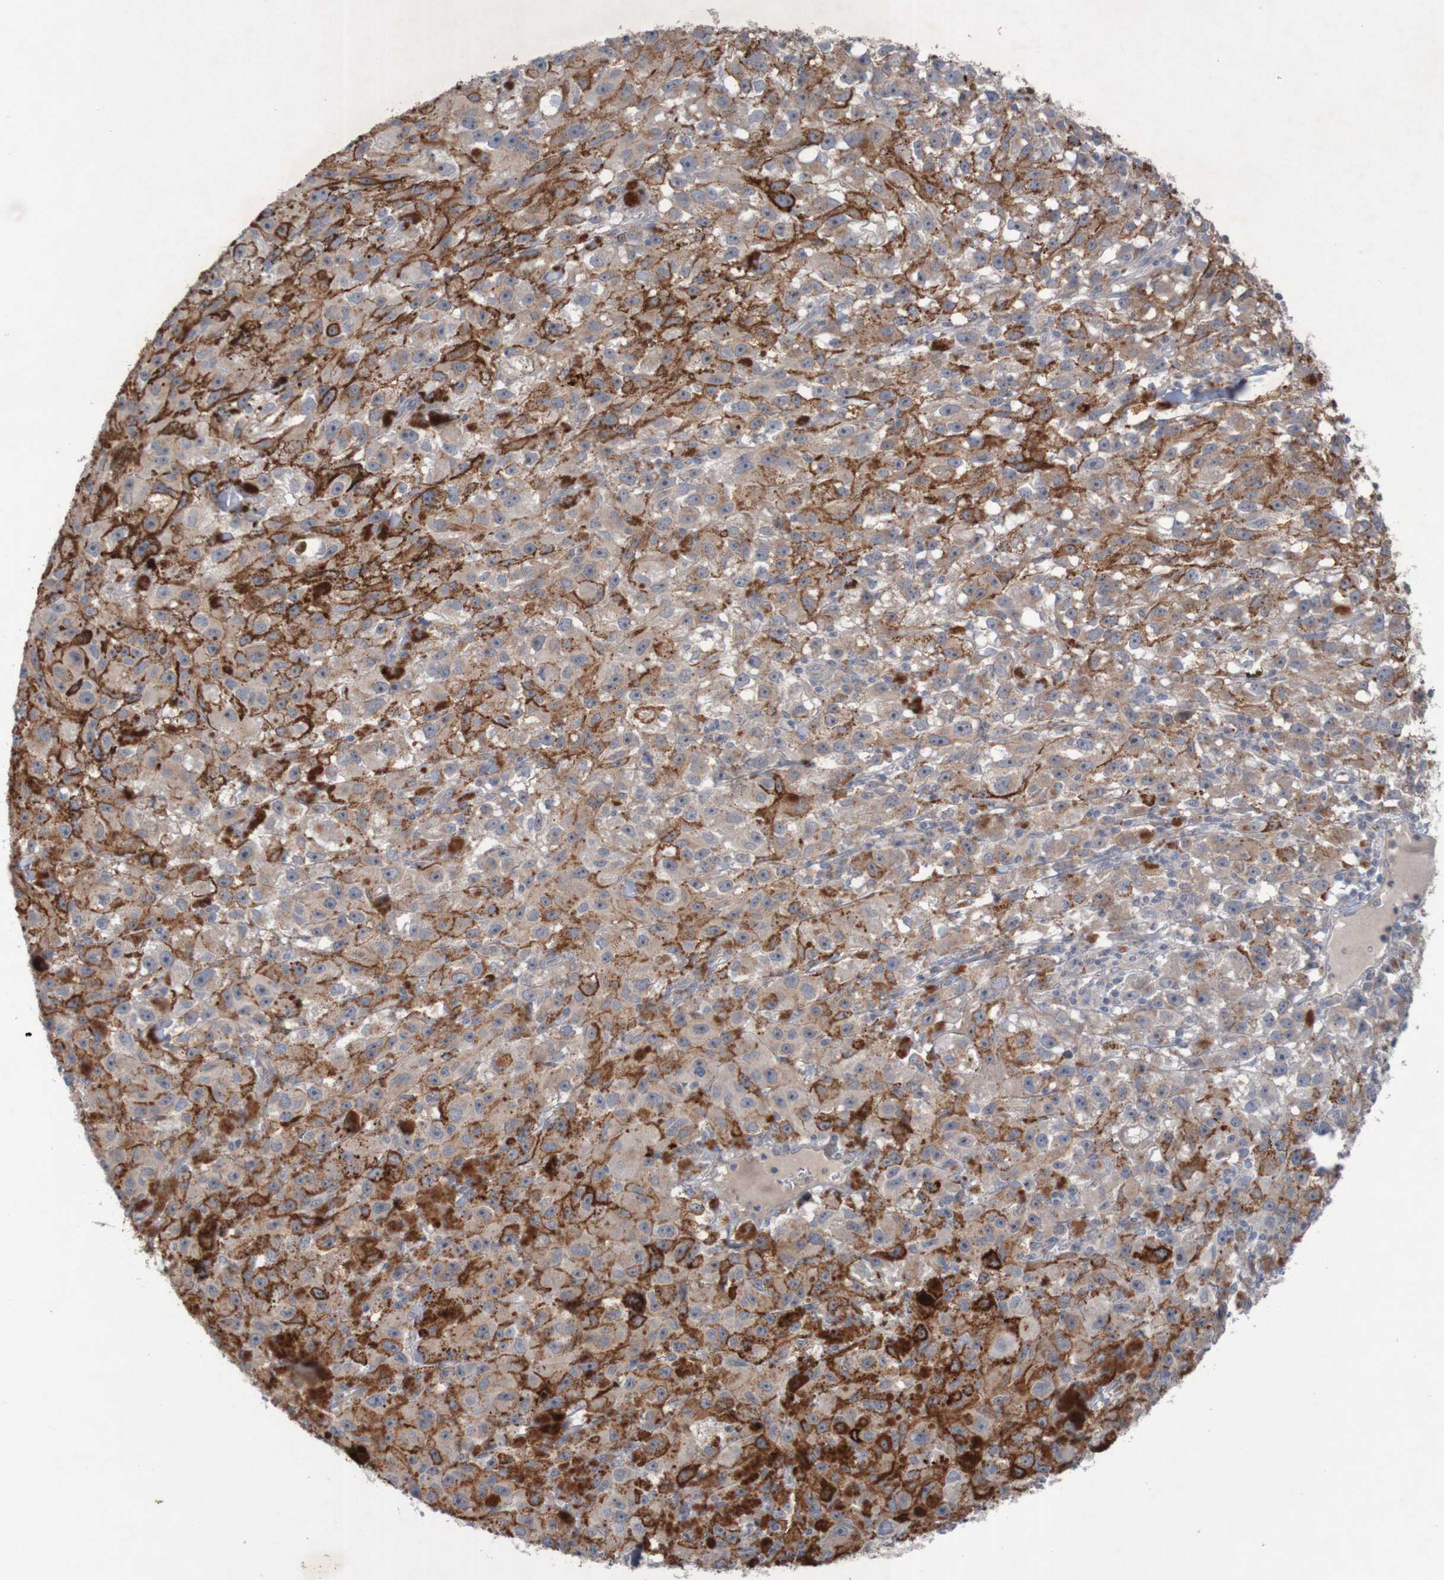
{"staining": {"intensity": "strong", "quantity": "<25%", "location": "cytoplasmic/membranous"}, "tissue": "melanoma", "cell_type": "Tumor cells", "image_type": "cancer", "snomed": [{"axis": "morphology", "description": "Malignant melanoma, NOS"}, {"axis": "topography", "description": "Skin"}], "caption": "An IHC image of neoplastic tissue is shown. Protein staining in brown highlights strong cytoplasmic/membranous positivity in melanoma within tumor cells.", "gene": "ANGPT4", "patient": {"sex": "female", "age": 104}}